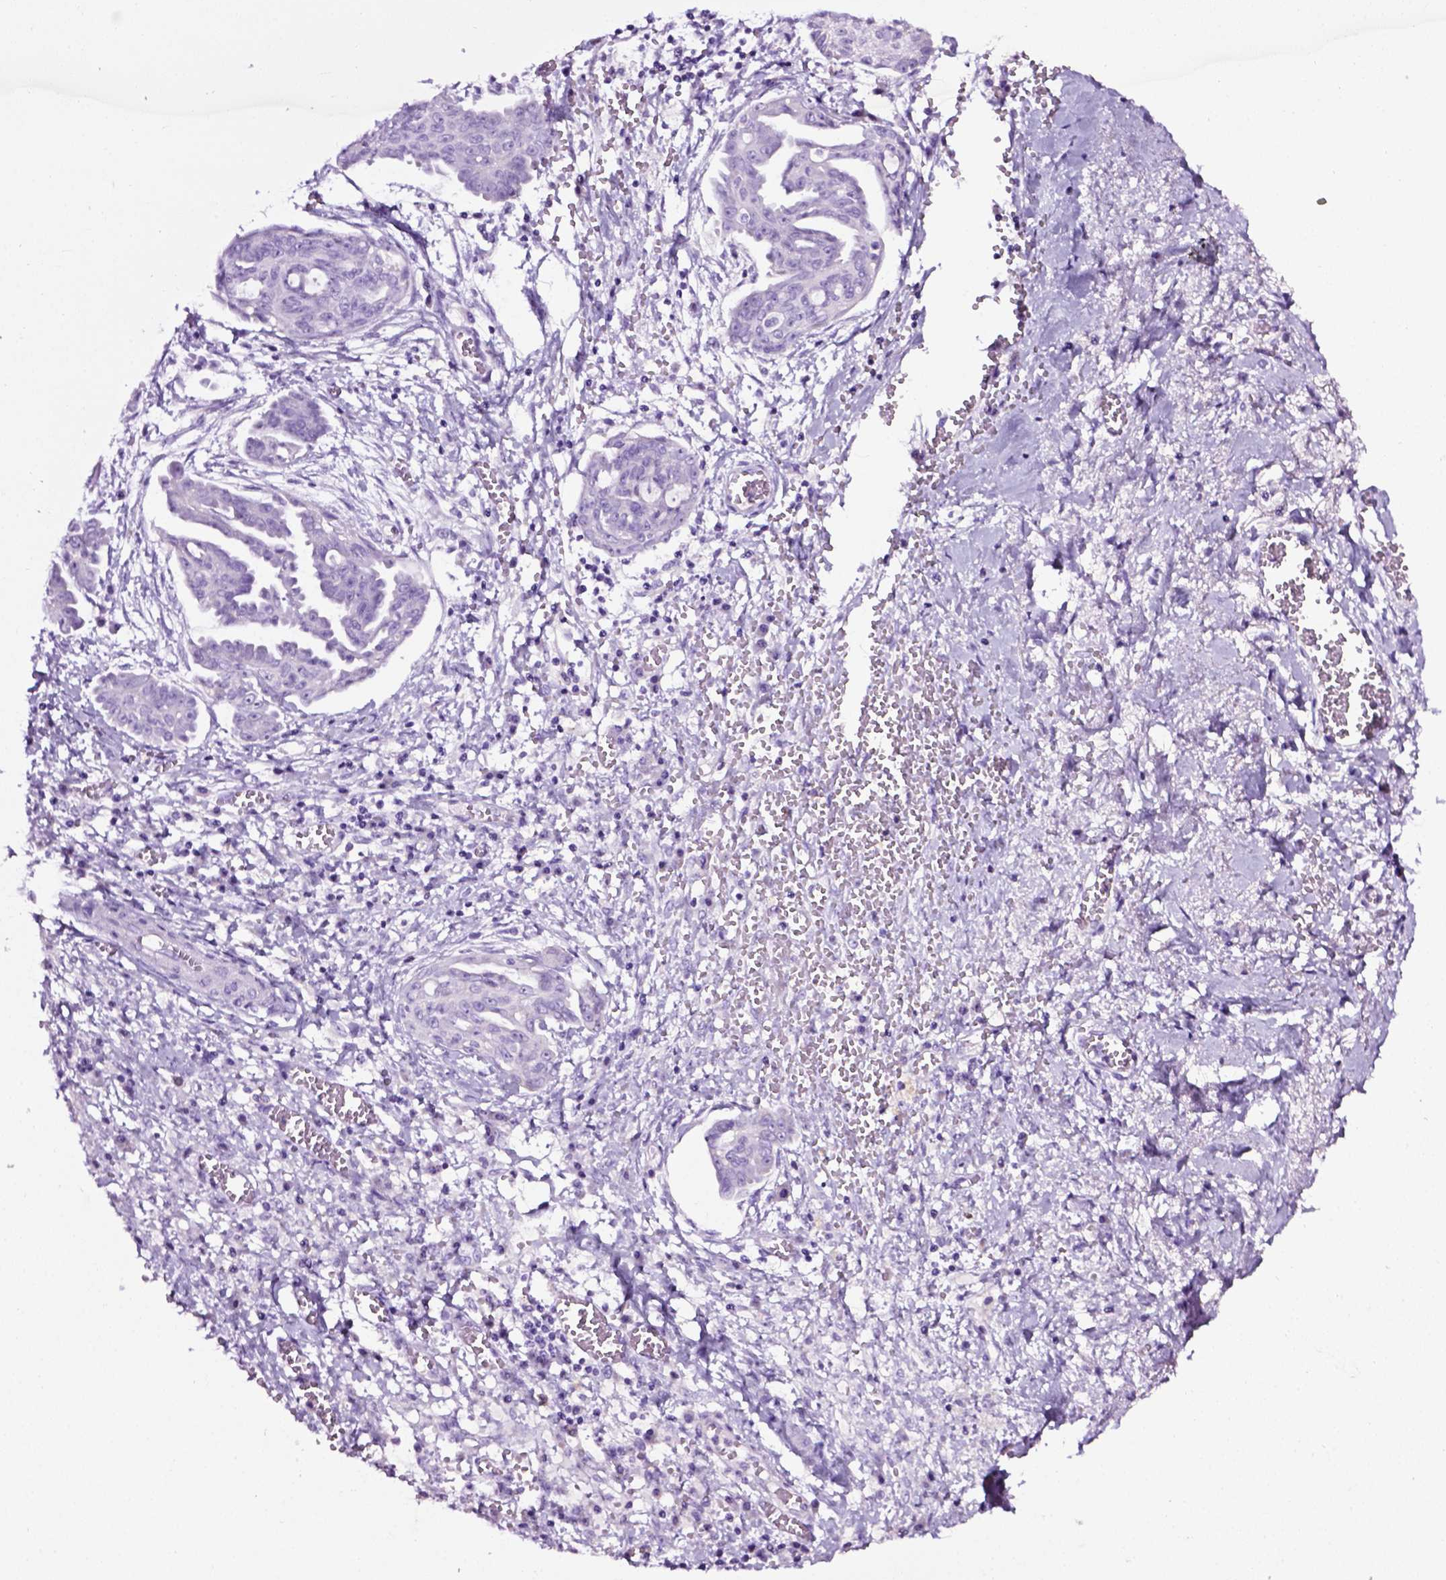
{"staining": {"intensity": "negative", "quantity": "none", "location": "none"}, "tissue": "ovarian cancer", "cell_type": "Tumor cells", "image_type": "cancer", "snomed": [{"axis": "morphology", "description": "Cystadenocarcinoma, serous, NOS"}, {"axis": "topography", "description": "Ovary"}], "caption": "Human serous cystadenocarcinoma (ovarian) stained for a protein using immunohistochemistry (IHC) displays no expression in tumor cells.", "gene": "LELP1", "patient": {"sex": "female", "age": 71}}